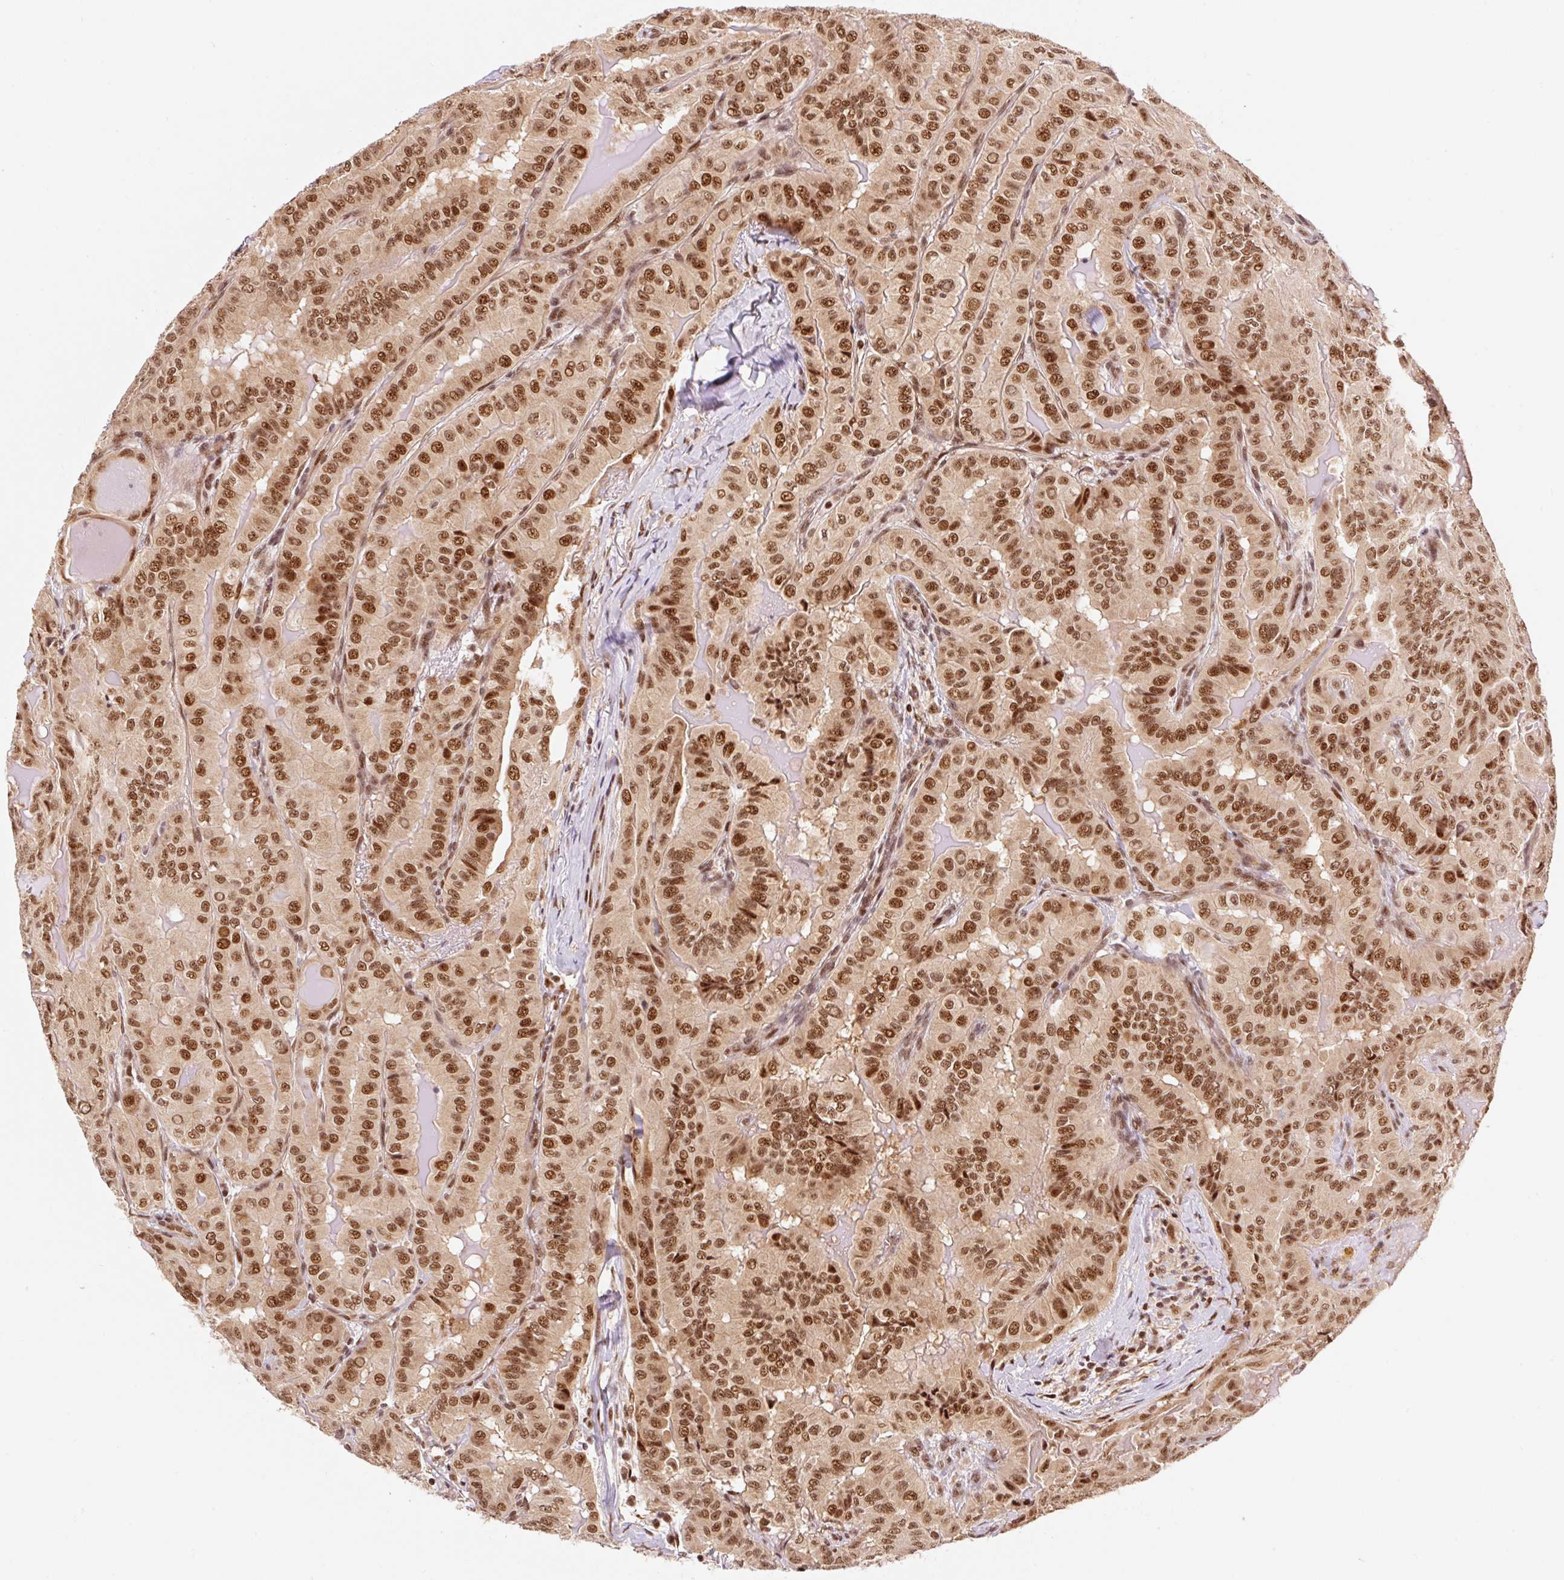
{"staining": {"intensity": "moderate", "quantity": ">75%", "location": "nuclear"}, "tissue": "thyroid cancer", "cell_type": "Tumor cells", "image_type": "cancer", "snomed": [{"axis": "morphology", "description": "Papillary adenocarcinoma, NOS"}, {"axis": "topography", "description": "Thyroid gland"}], "caption": "Papillary adenocarcinoma (thyroid) stained with a protein marker reveals moderate staining in tumor cells.", "gene": "INTS8", "patient": {"sex": "female", "age": 68}}